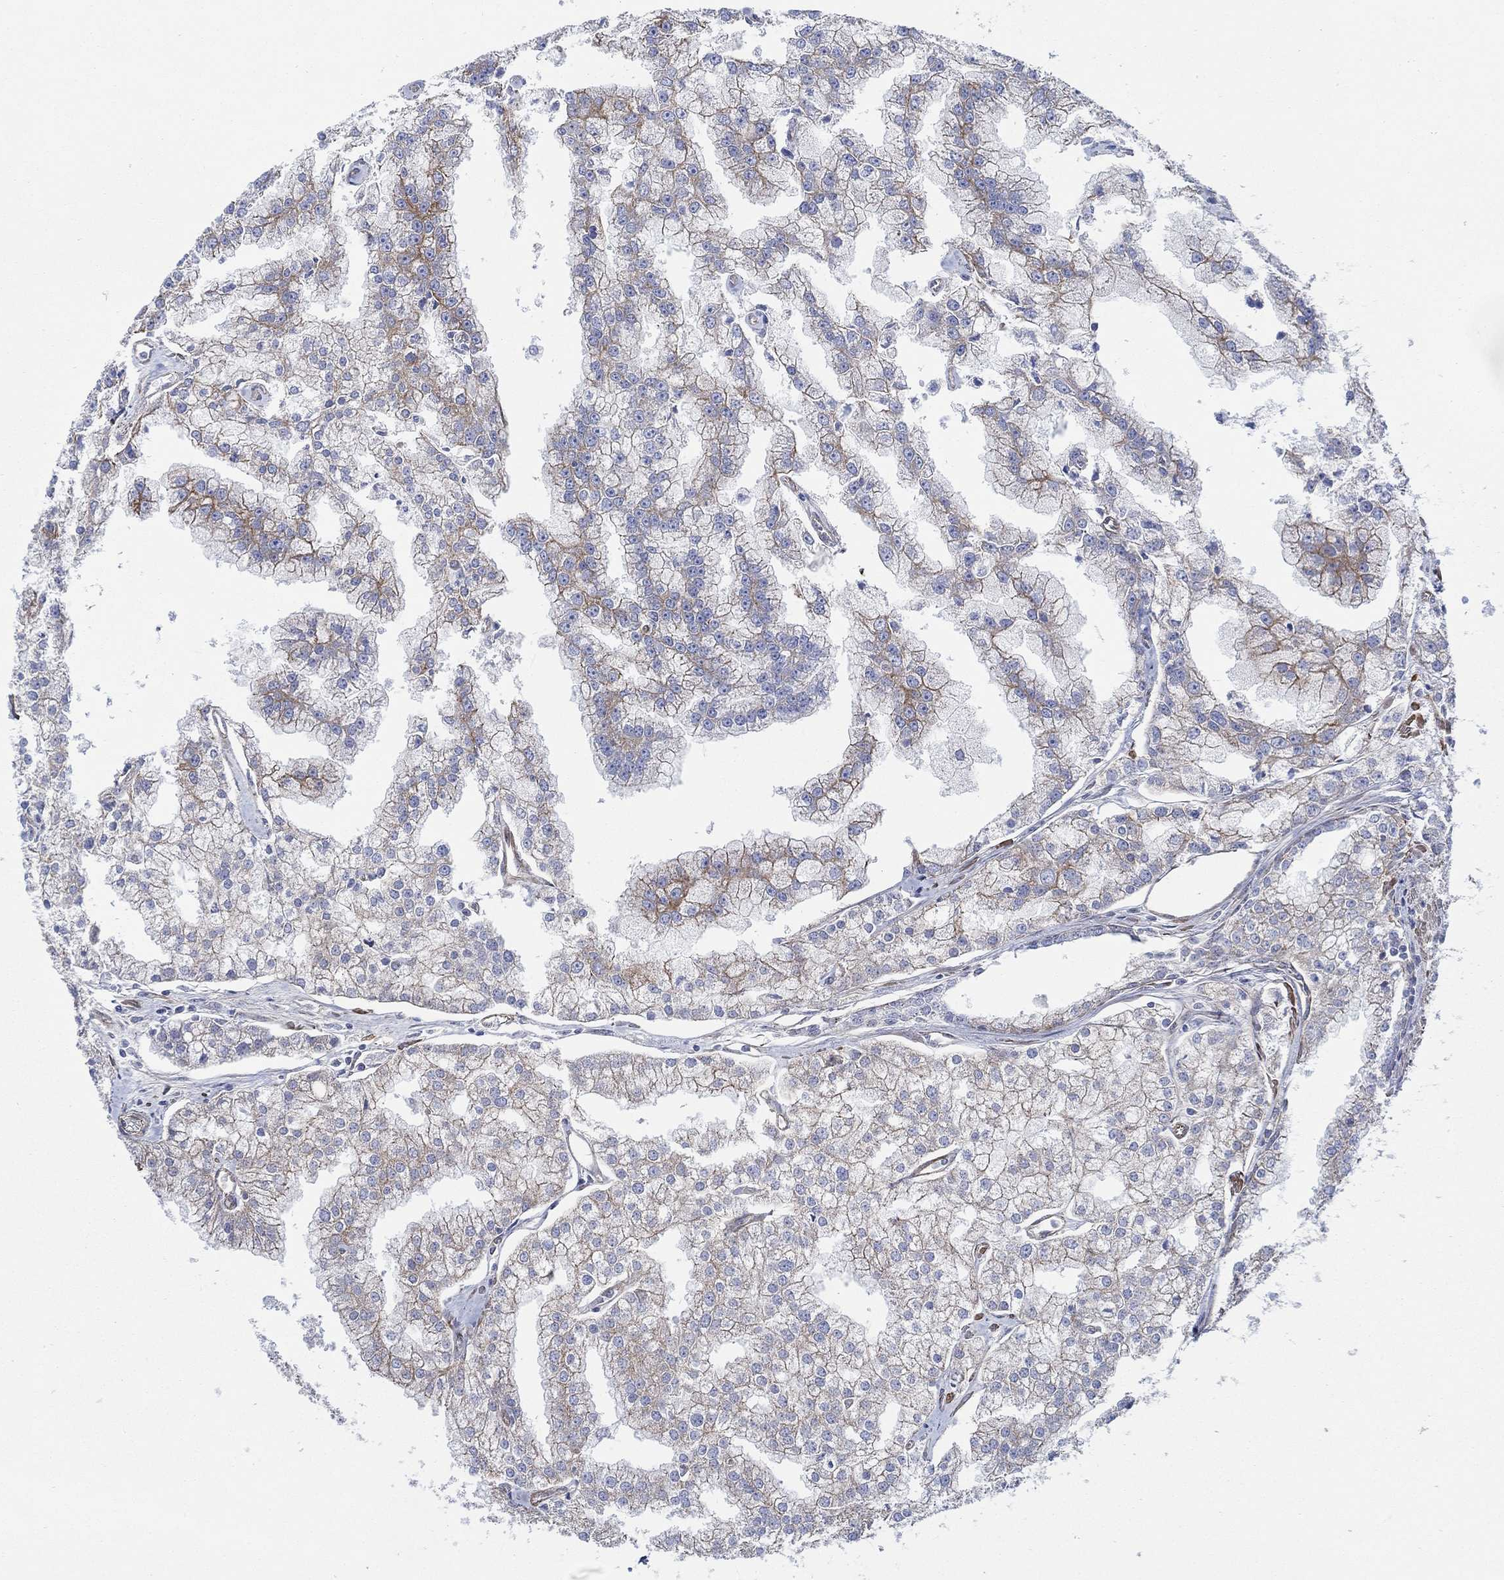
{"staining": {"intensity": "strong", "quantity": "25%-75%", "location": "cytoplasmic/membranous"}, "tissue": "prostate cancer", "cell_type": "Tumor cells", "image_type": "cancer", "snomed": [{"axis": "morphology", "description": "Adenocarcinoma, NOS"}, {"axis": "topography", "description": "Prostate"}], "caption": "Immunohistochemistry histopathology image of human prostate cancer stained for a protein (brown), which demonstrates high levels of strong cytoplasmic/membranous staining in about 25%-75% of tumor cells.", "gene": "FMN1", "patient": {"sex": "male", "age": 70}}